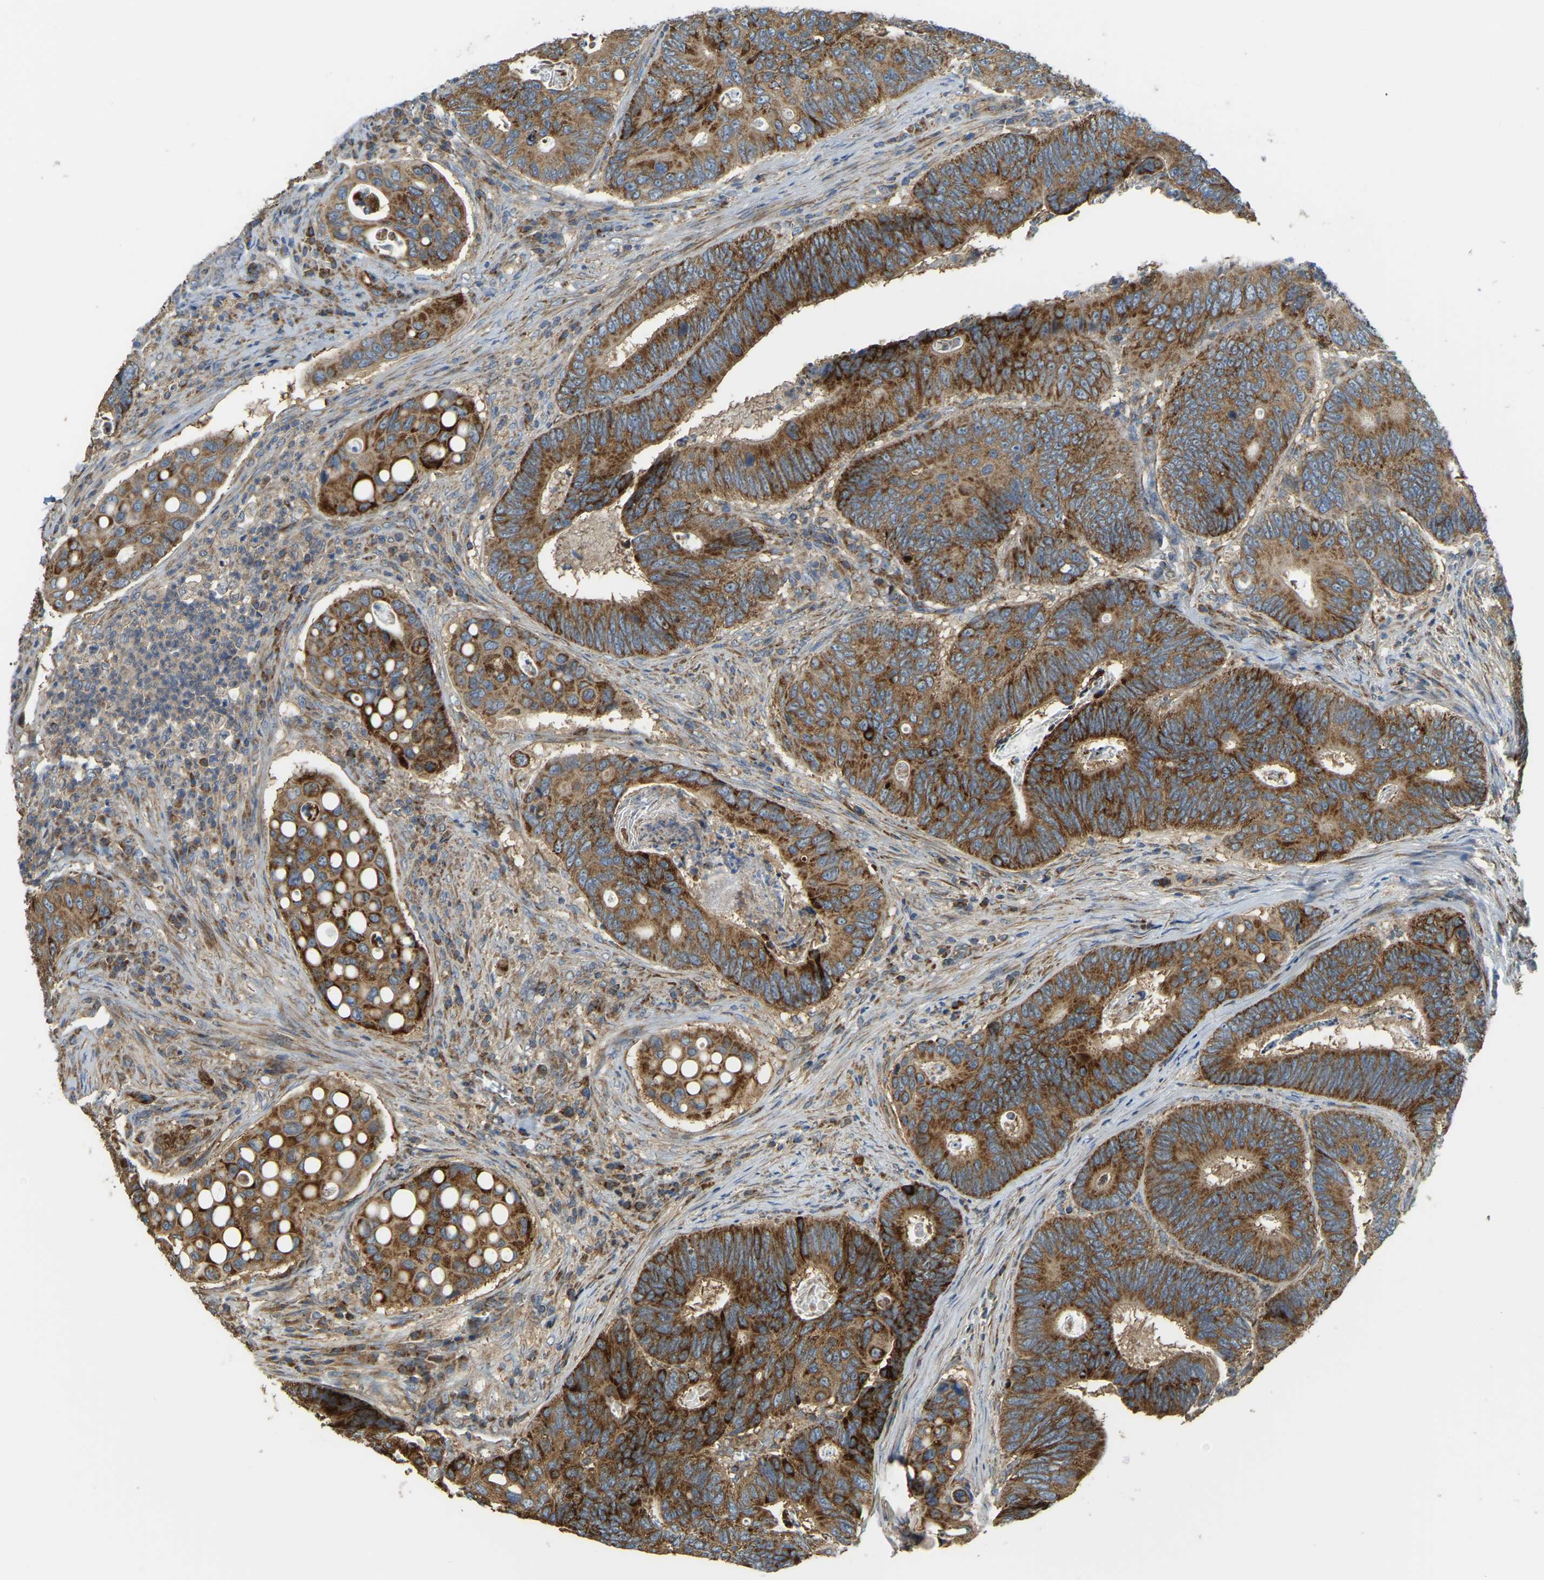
{"staining": {"intensity": "strong", "quantity": ">75%", "location": "cytoplasmic/membranous"}, "tissue": "colorectal cancer", "cell_type": "Tumor cells", "image_type": "cancer", "snomed": [{"axis": "morphology", "description": "Inflammation, NOS"}, {"axis": "morphology", "description": "Adenocarcinoma, NOS"}, {"axis": "topography", "description": "Colon"}], "caption": "An image showing strong cytoplasmic/membranous expression in approximately >75% of tumor cells in adenocarcinoma (colorectal), as visualized by brown immunohistochemical staining.", "gene": "PSMD7", "patient": {"sex": "male", "age": 72}}